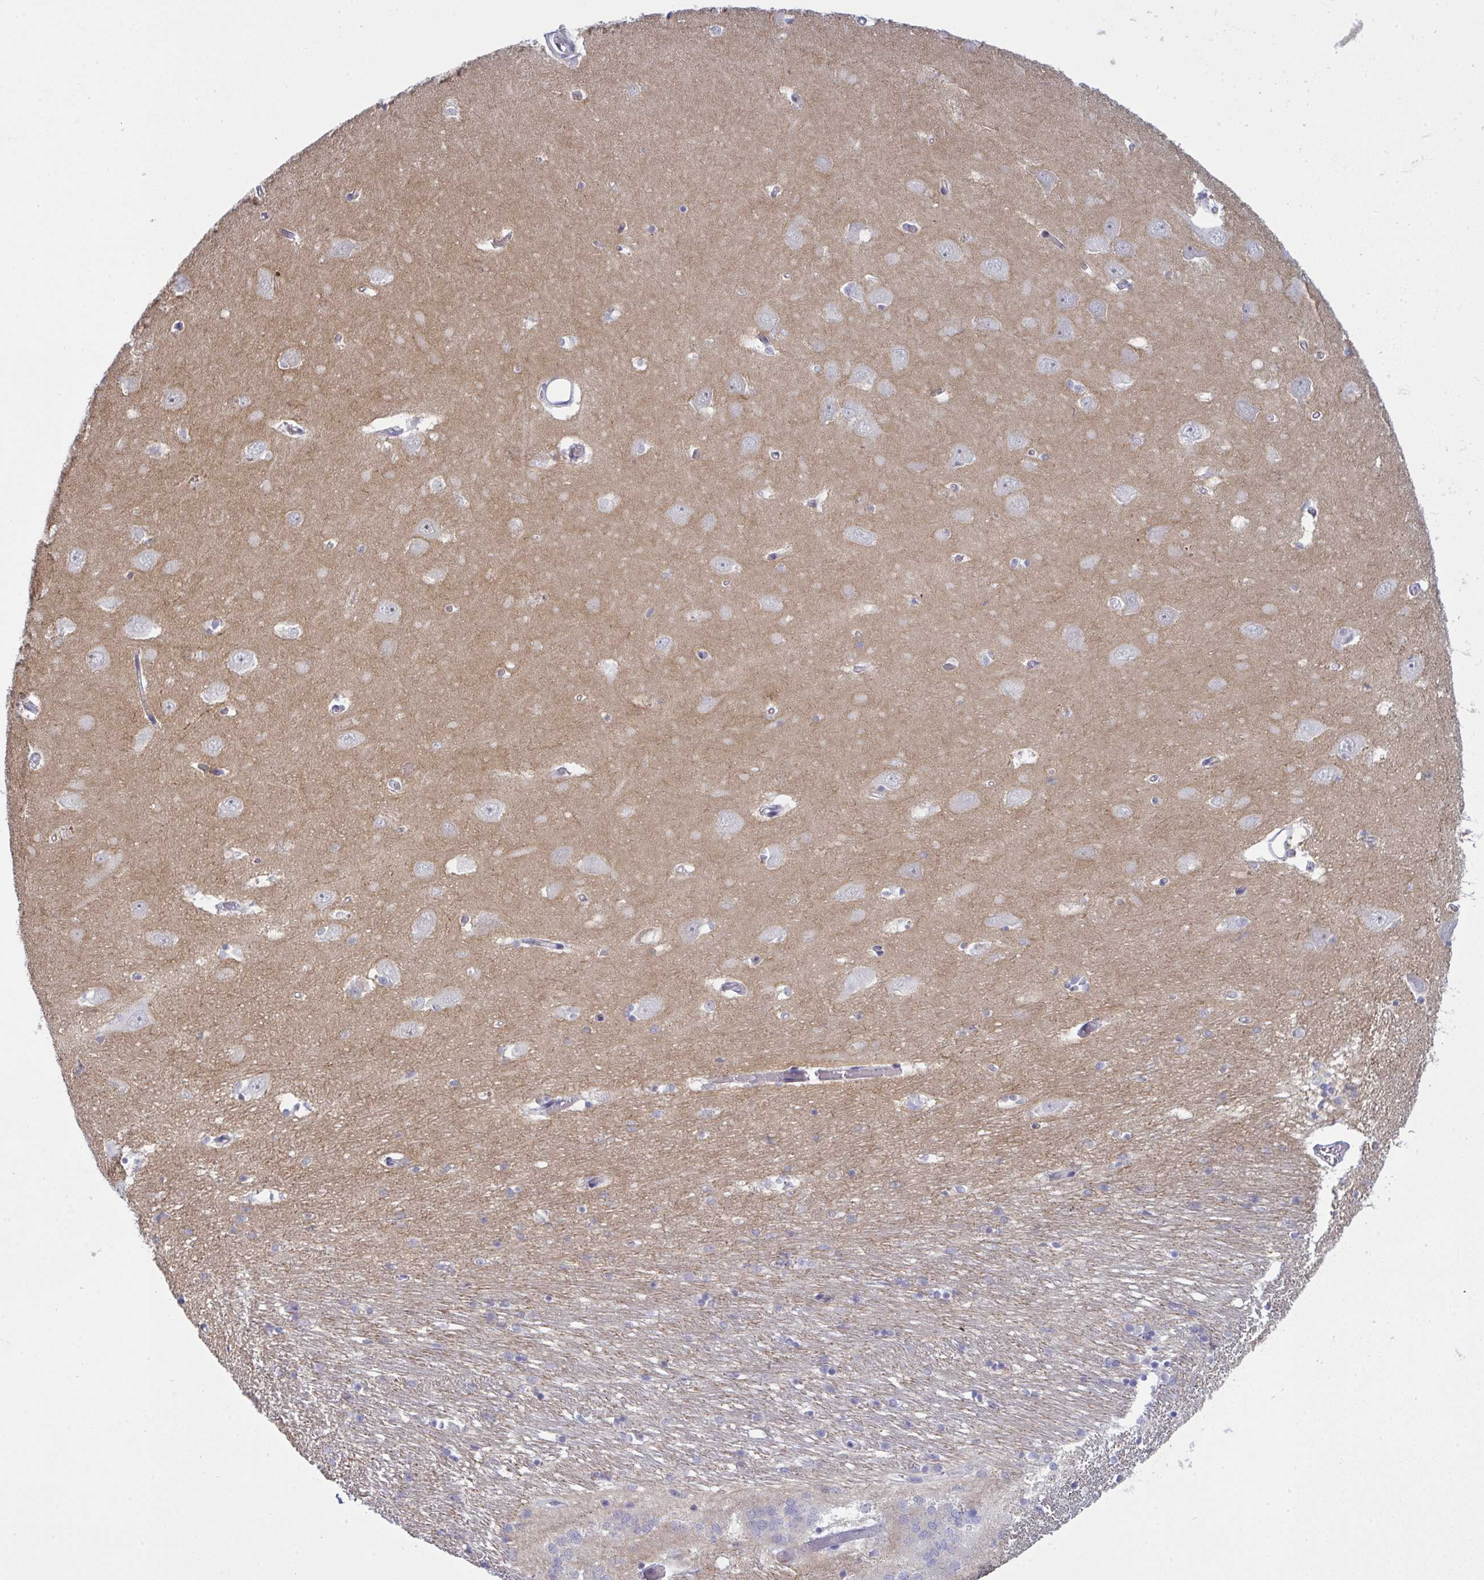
{"staining": {"intensity": "negative", "quantity": "none", "location": "none"}, "tissue": "caudate", "cell_type": "Glial cells", "image_type": "normal", "snomed": [{"axis": "morphology", "description": "Normal tissue, NOS"}, {"axis": "topography", "description": "Lateral ventricle wall"}, {"axis": "topography", "description": "Hippocampus"}], "caption": "The image demonstrates no significant expression in glial cells of caudate. Nuclei are stained in blue.", "gene": "ZNF784", "patient": {"sex": "female", "age": 63}}